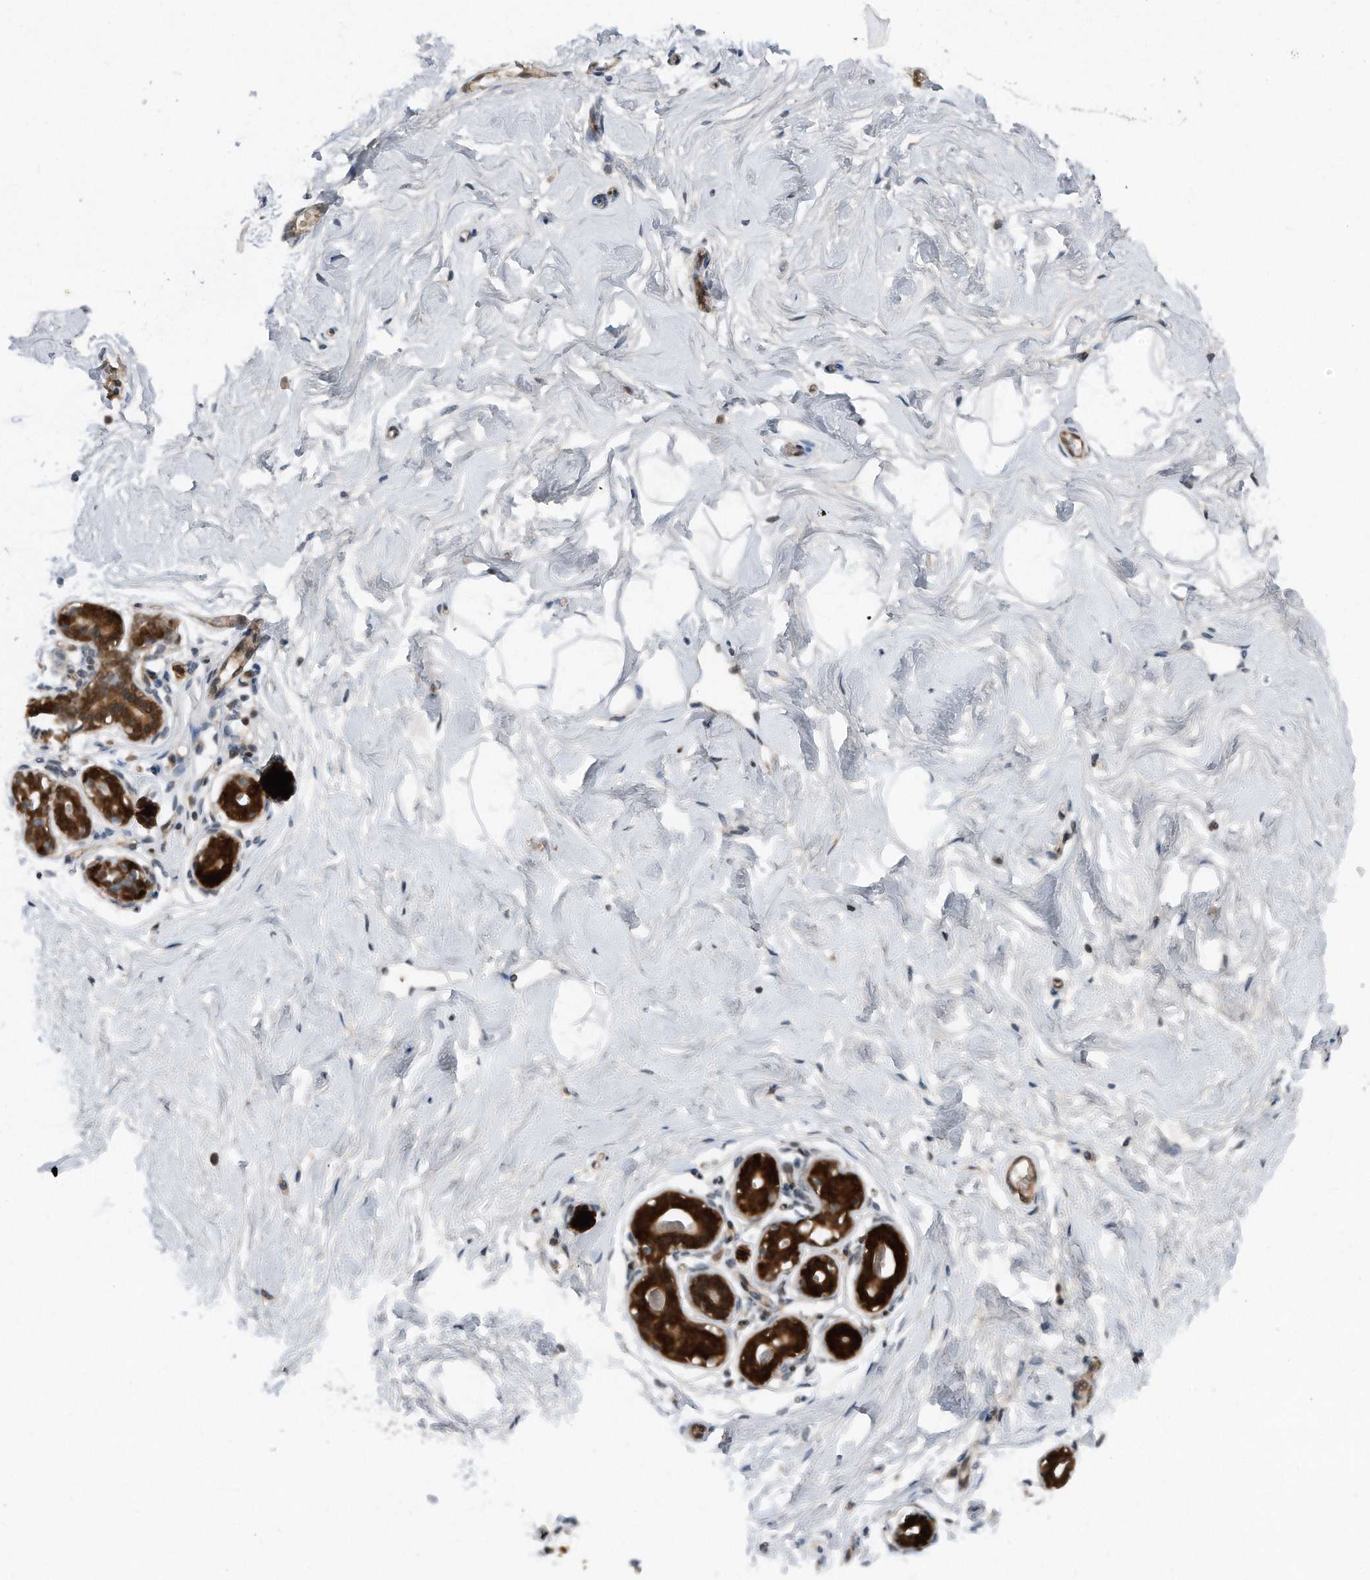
{"staining": {"intensity": "negative", "quantity": "none", "location": "none"}, "tissue": "breast", "cell_type": "Adipocytes", "image_type": "normal", "snomed": [{"axis": "morphology", "description": "Normal tissue, NOS"}, {"axis": "morphology", "description": "Adenoma, NOS"}, {"axis": "topography", "description": "Breast"}], "caption": "A high-resolution histopathology image shows immunohistochemistry (IHC) staining of unremarkable breast, which reveals no significant positivity in adipocytes.", "gene": "MAP2K6", "patient": {"sex": "female", "age": 23}}